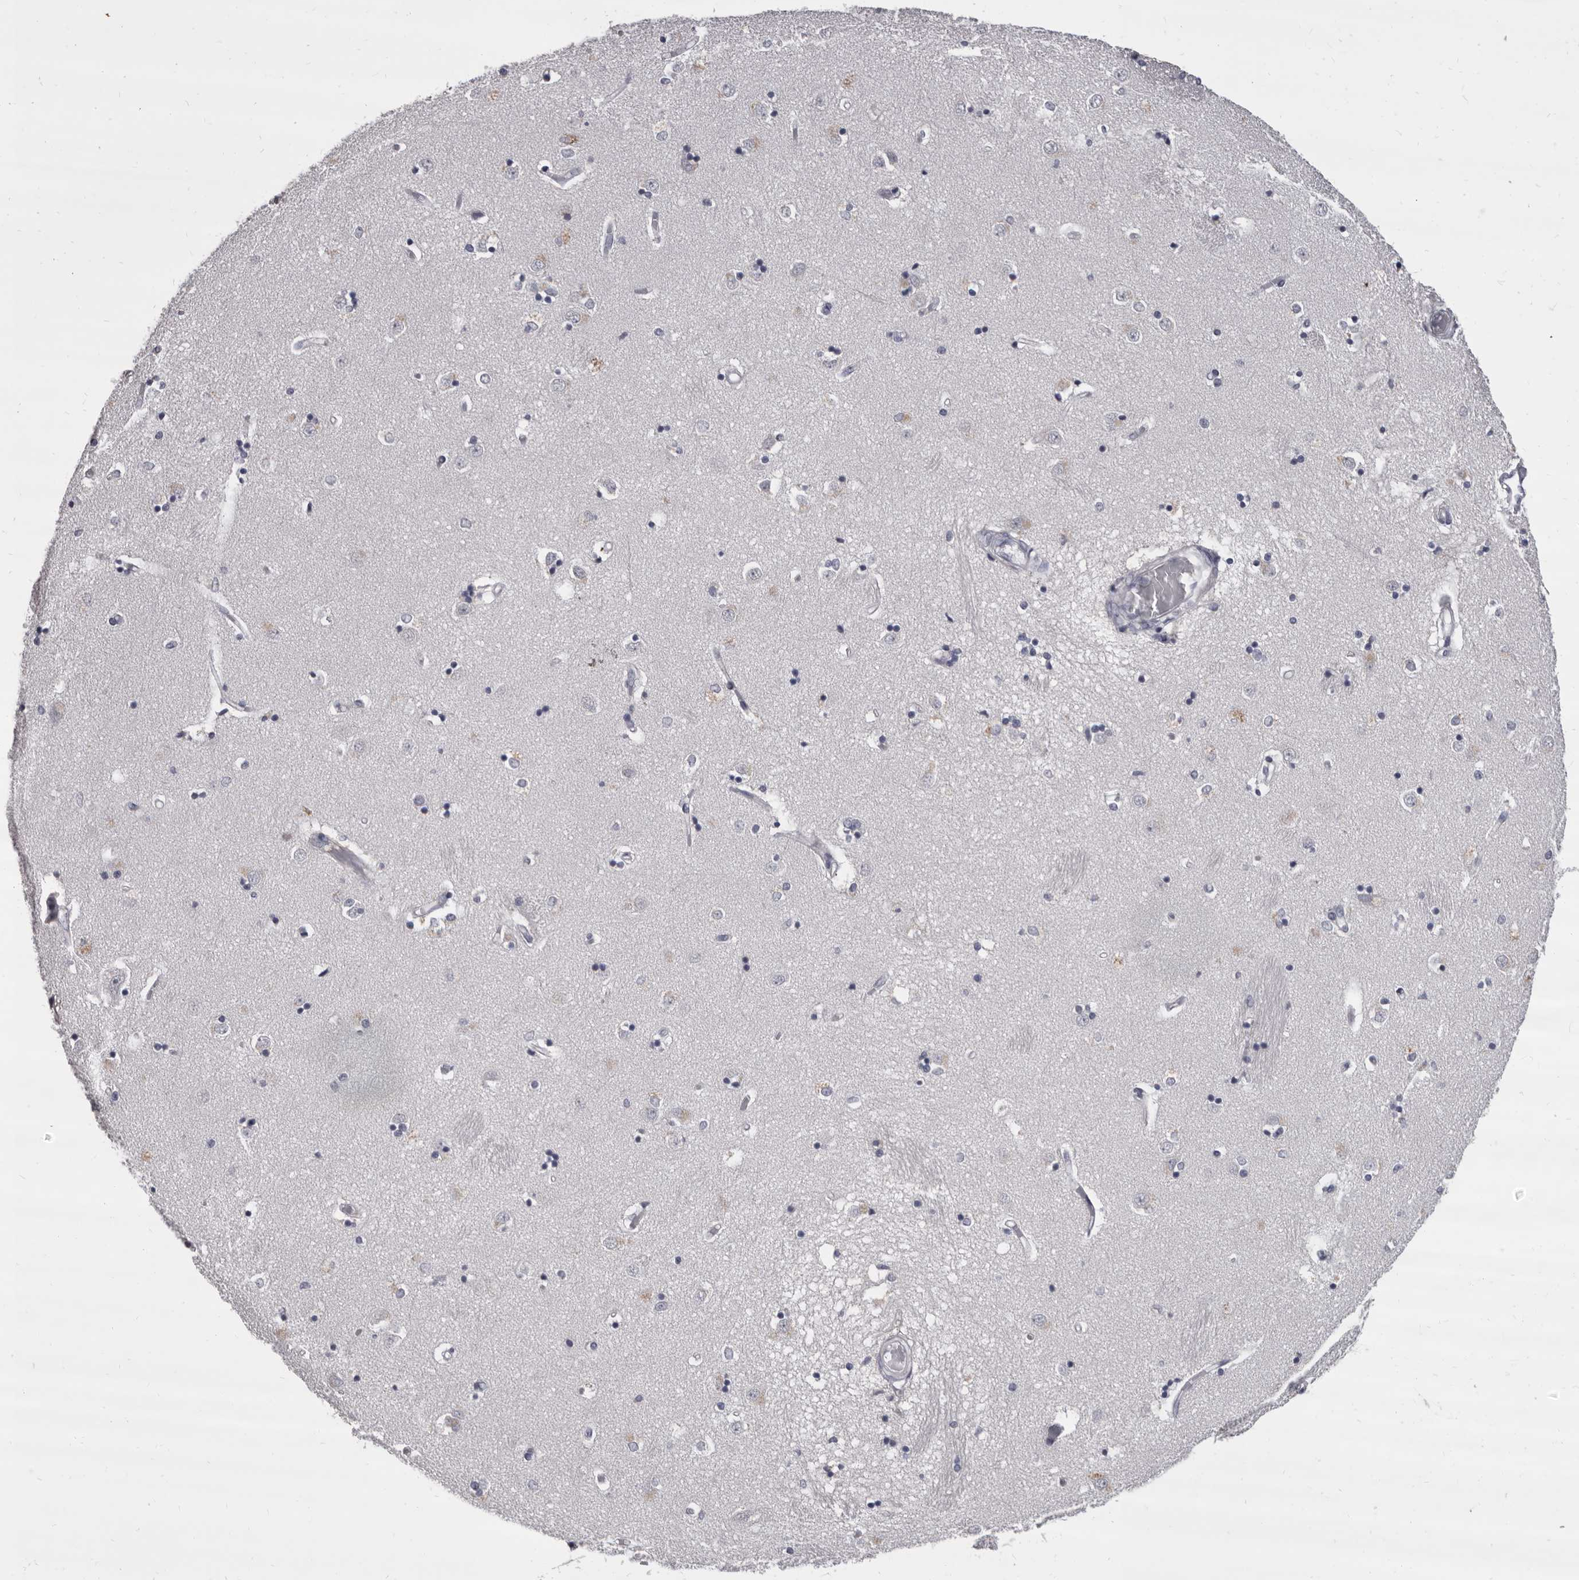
{"staining": {"intensity": "negative", "quantity": "none", "location": "none"}, "tissue": "caudate", "cell_type": "Glial cells", "image_type": "normal", "snomed": [{"axis": "morphology", "description": "Normal tissue, NOS"}, {"axis": "topography", "description": "Lateral ventricle wall"}], "caption": "DAB immunohistochemical staining of unremarkable caudate demonstrates no significant staining in glial cells.", "gene": "GZMH", "patient": {"sex": "male", "age": 45}}